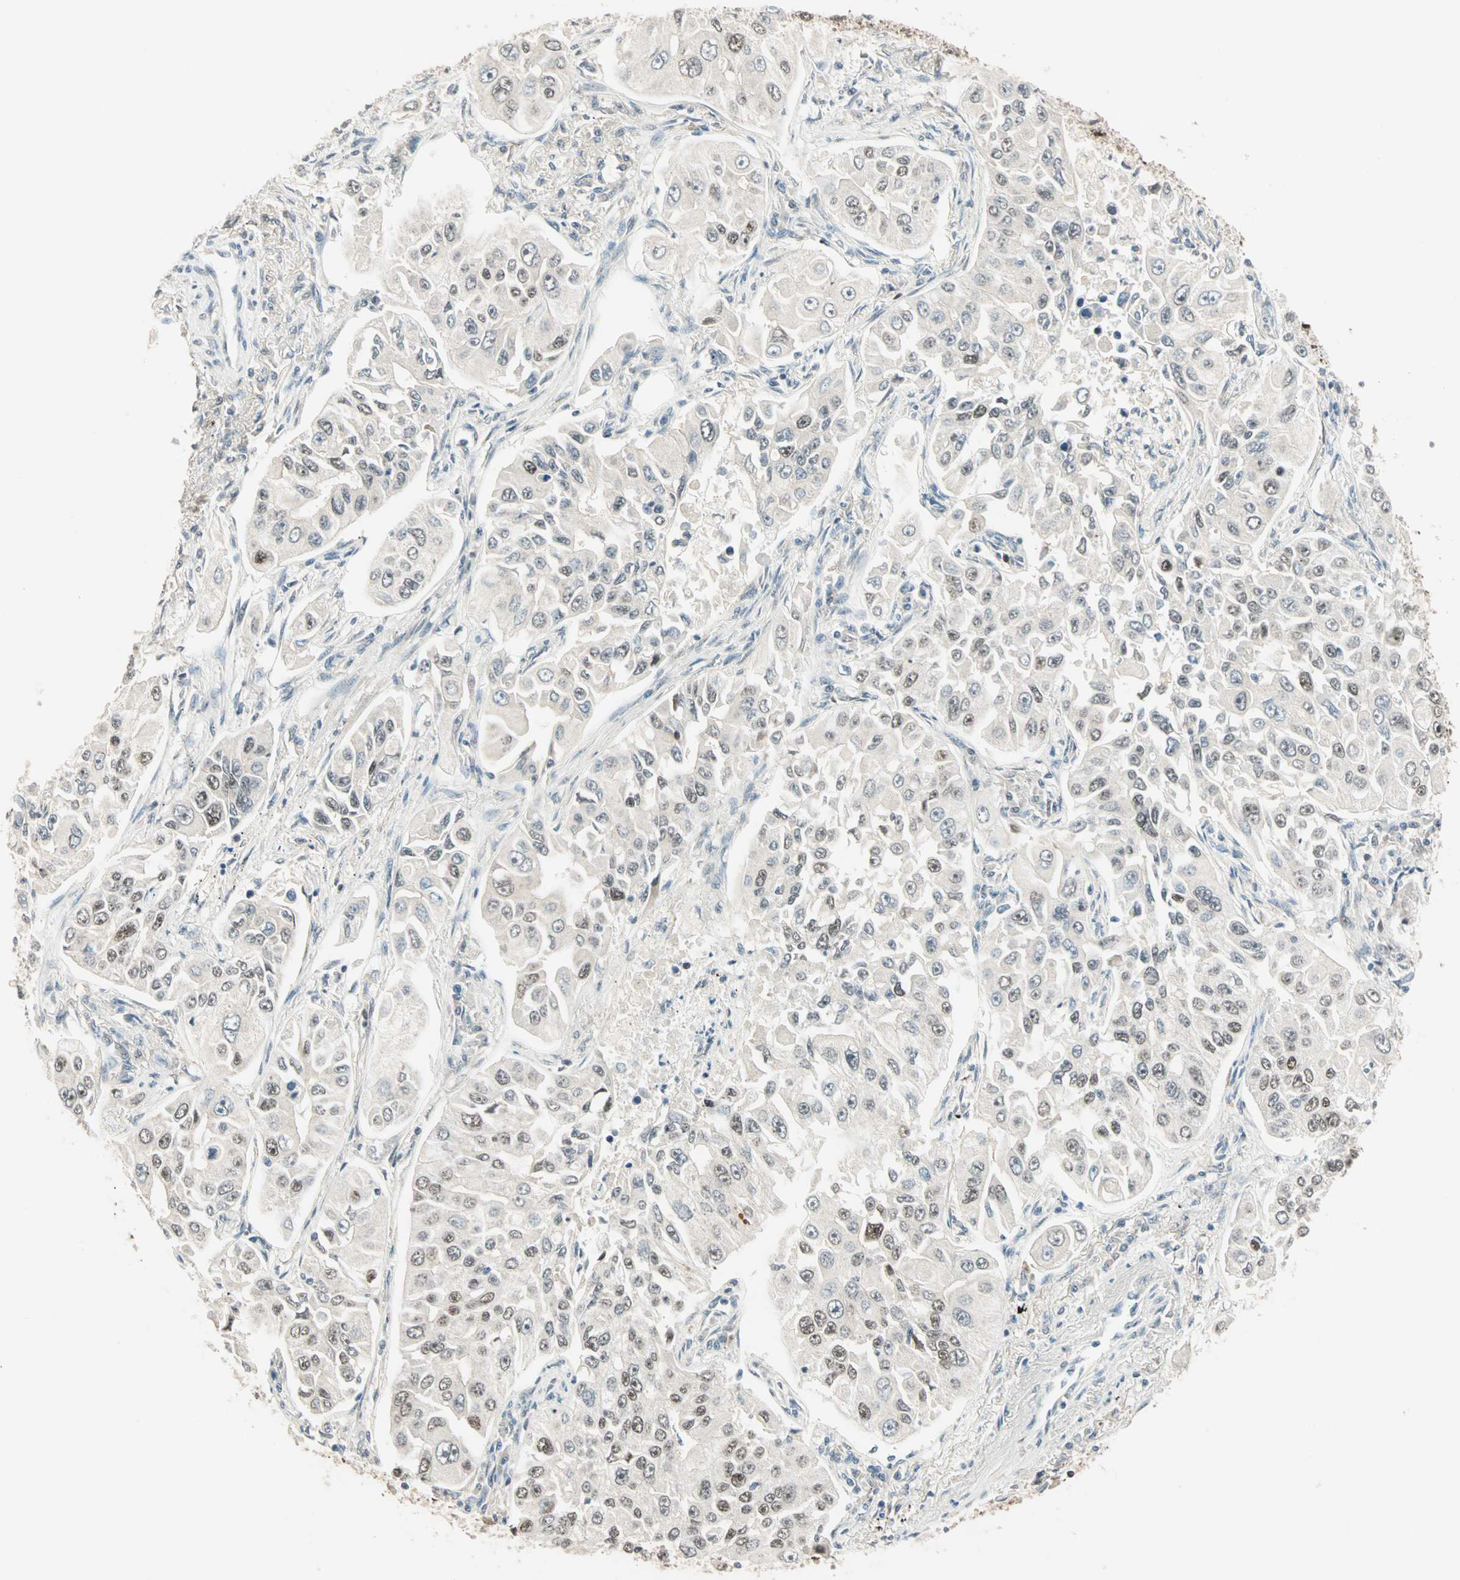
{"staining": {"intensity": "moderate", "quantity": "<25%", "location": "nuclear"}, "tissue": "lung cancer", "cell_type": "Tumor cells", "image_type": "cancer", "snomed": [{"axis": "morphology", "description": "Adenocarcinoma, NOS"}, {"axis": "topography", "description": "Lung"}], "caption": "Immunohistochemistry image of neoplastic tissue: lung cancer (adenocarcinoma) stained using immunohistochemistry reveals low levels of moderate protein expression localized specifically in the nuclear of tumor cells, appearing as a nuclear brown color.", "gene": "MDC1", "patient": {"sex": "male", "age": 84}}